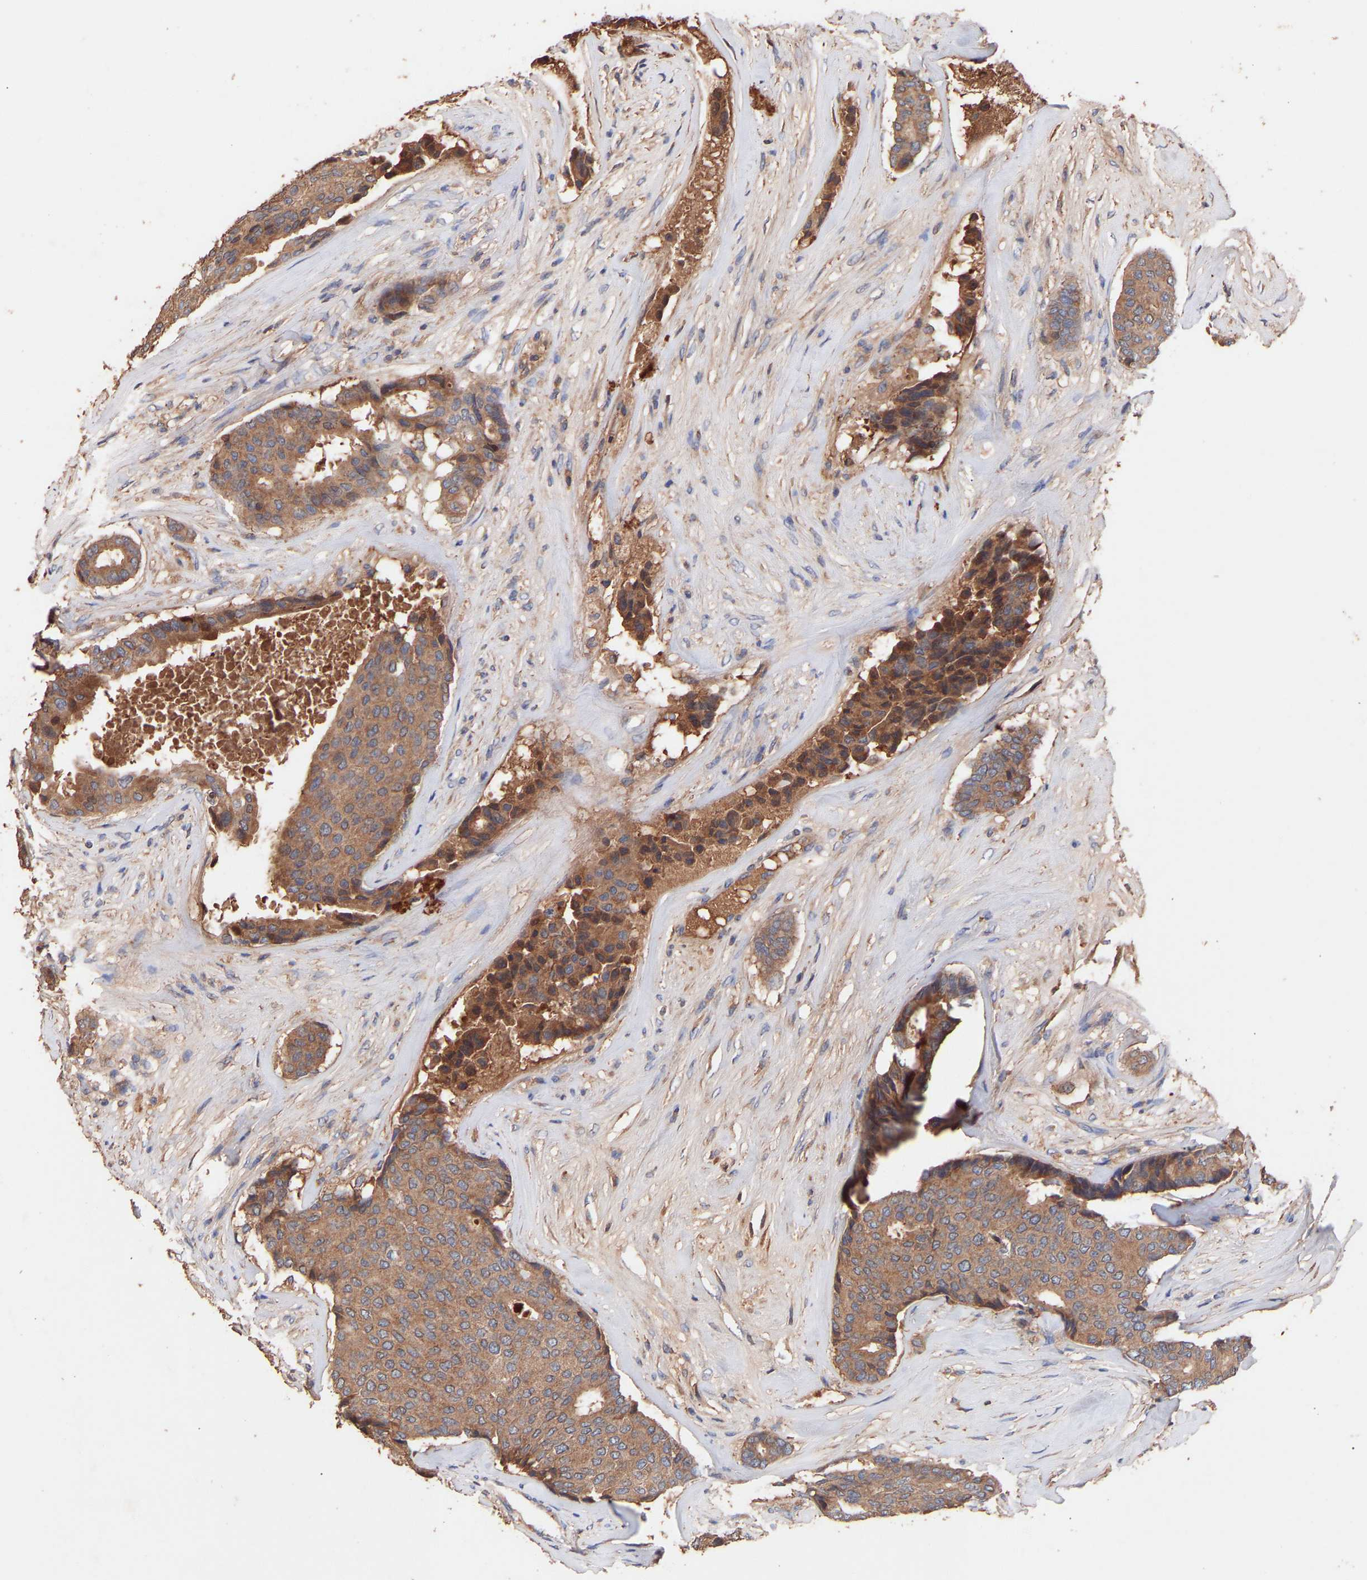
{"staining": {"intensity": "moderate", "quantity": ">75%", "location": "cytoplasmic/membranous"}, "tissue": "breast cancer", "cell_type": "Tumor cells", "image_type": "cancer", "snomed": [{"axis": "morphology", "description": "Duct carcinoma"}, {"axis": "topography", "description": "Breast"}], "caption": "This is a photomicrograph of immunohistochemistry (IHC) staining of breast cancer, which shows moderate expression in the cytoplasmic/membranous of tumor cells.", "gene": "TMEM268", "patient": {"sex": "female", "age": 75}}